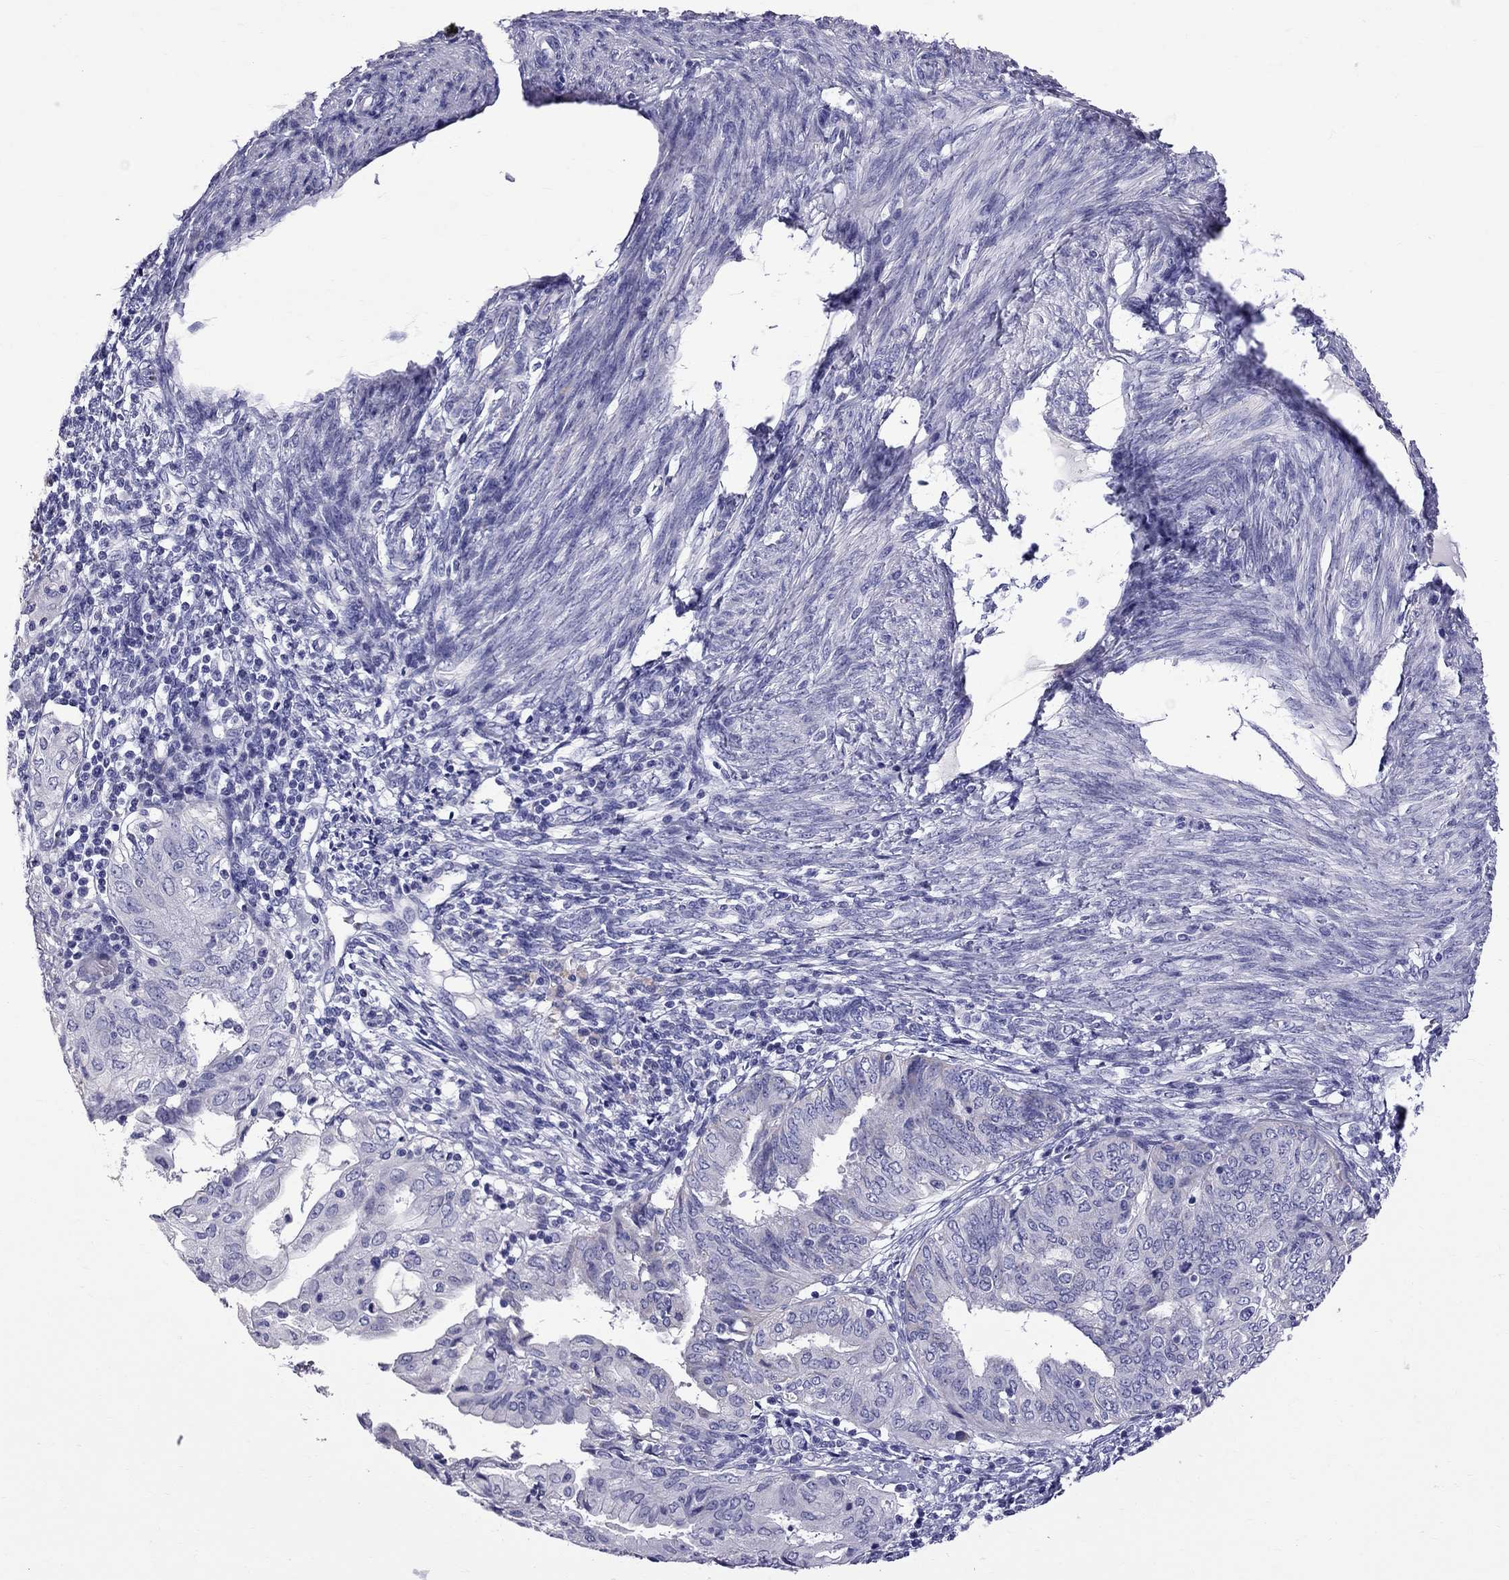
{"staining": {"intensity": "negative", "quantity": "none", "location": "none"}, "tissue": "endometrial cancer", "cell_type": "Tumor cells", "image_type": "cancer", "snomed": [{"axis": "morphology", "description": "Adenocarcinoma, NOS"}, {"axis": "topography", "description": "Endometrium"}], "caption": "Immunohistochemical staining of endometrial adenocarcinoma exhibits no significant expression in tumor cells.", "gene": "TTLL13", "patient": {"sex": "female", "age": 68}}